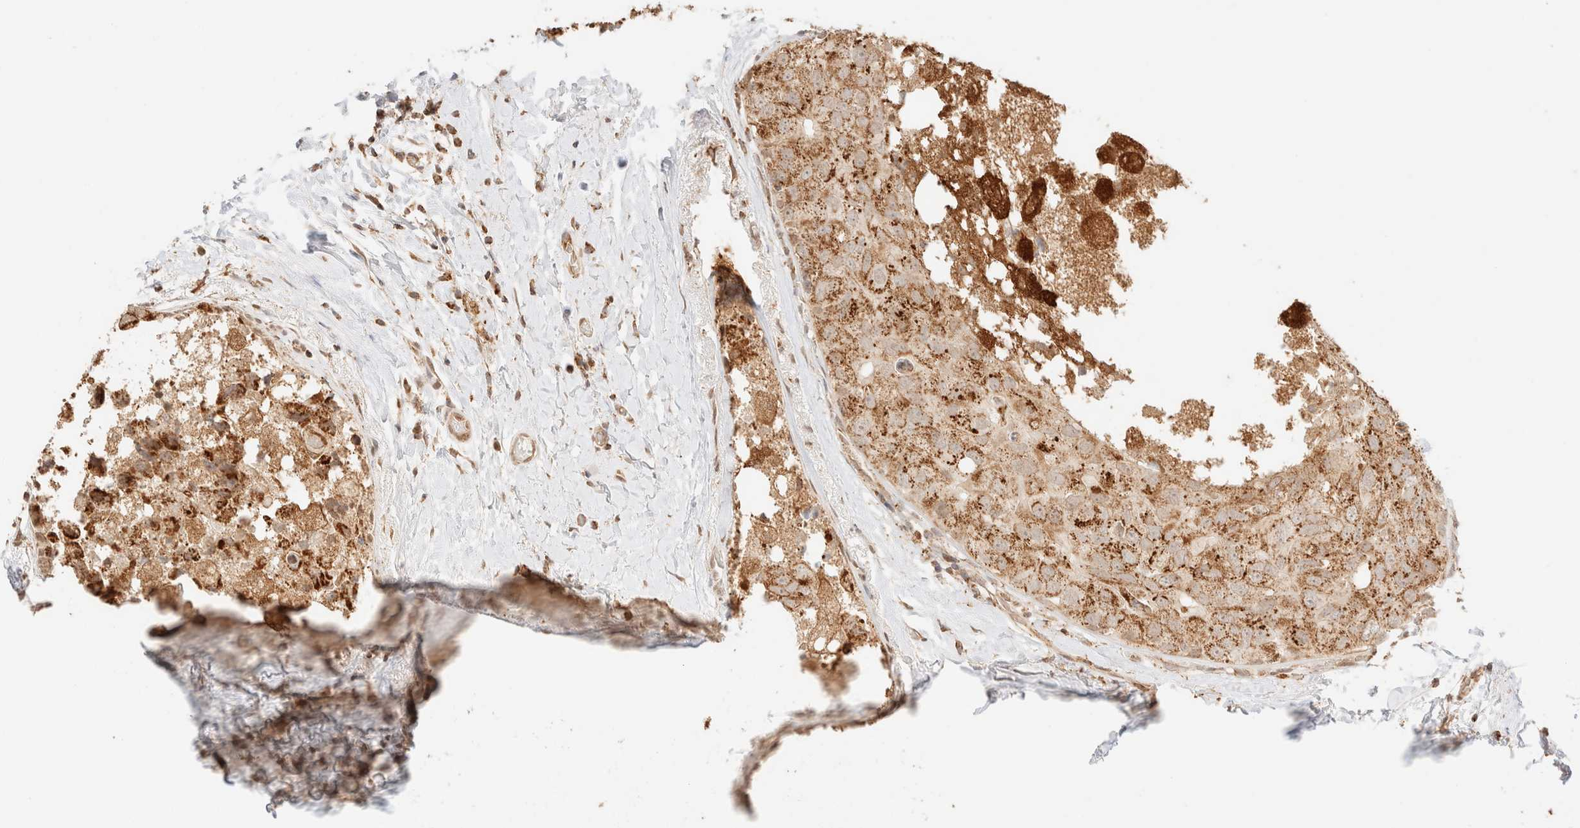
{"staining": {"intensity": "moderate", "quantity": ">75%", "location": "cytoplasmic/membranous"}, "tissue": "breast cancer", "cell_type": "Tumor cells", "image_type": "cancer", "snomed": [{"axis": "morphology", "description": "Duct carcinoma"}, {"axis": "topography", "description": "Breast"}], "caption": "A high-resolution micrograph shows immunohistochemistry staining of infiltrating ductal carcinoma (breast), which shows moderate cytoplasmic/membranous positivity in approximately >75% of tumor cells.", "gene": "TACO1", "patient": {"sex": "female", "age": 62}}